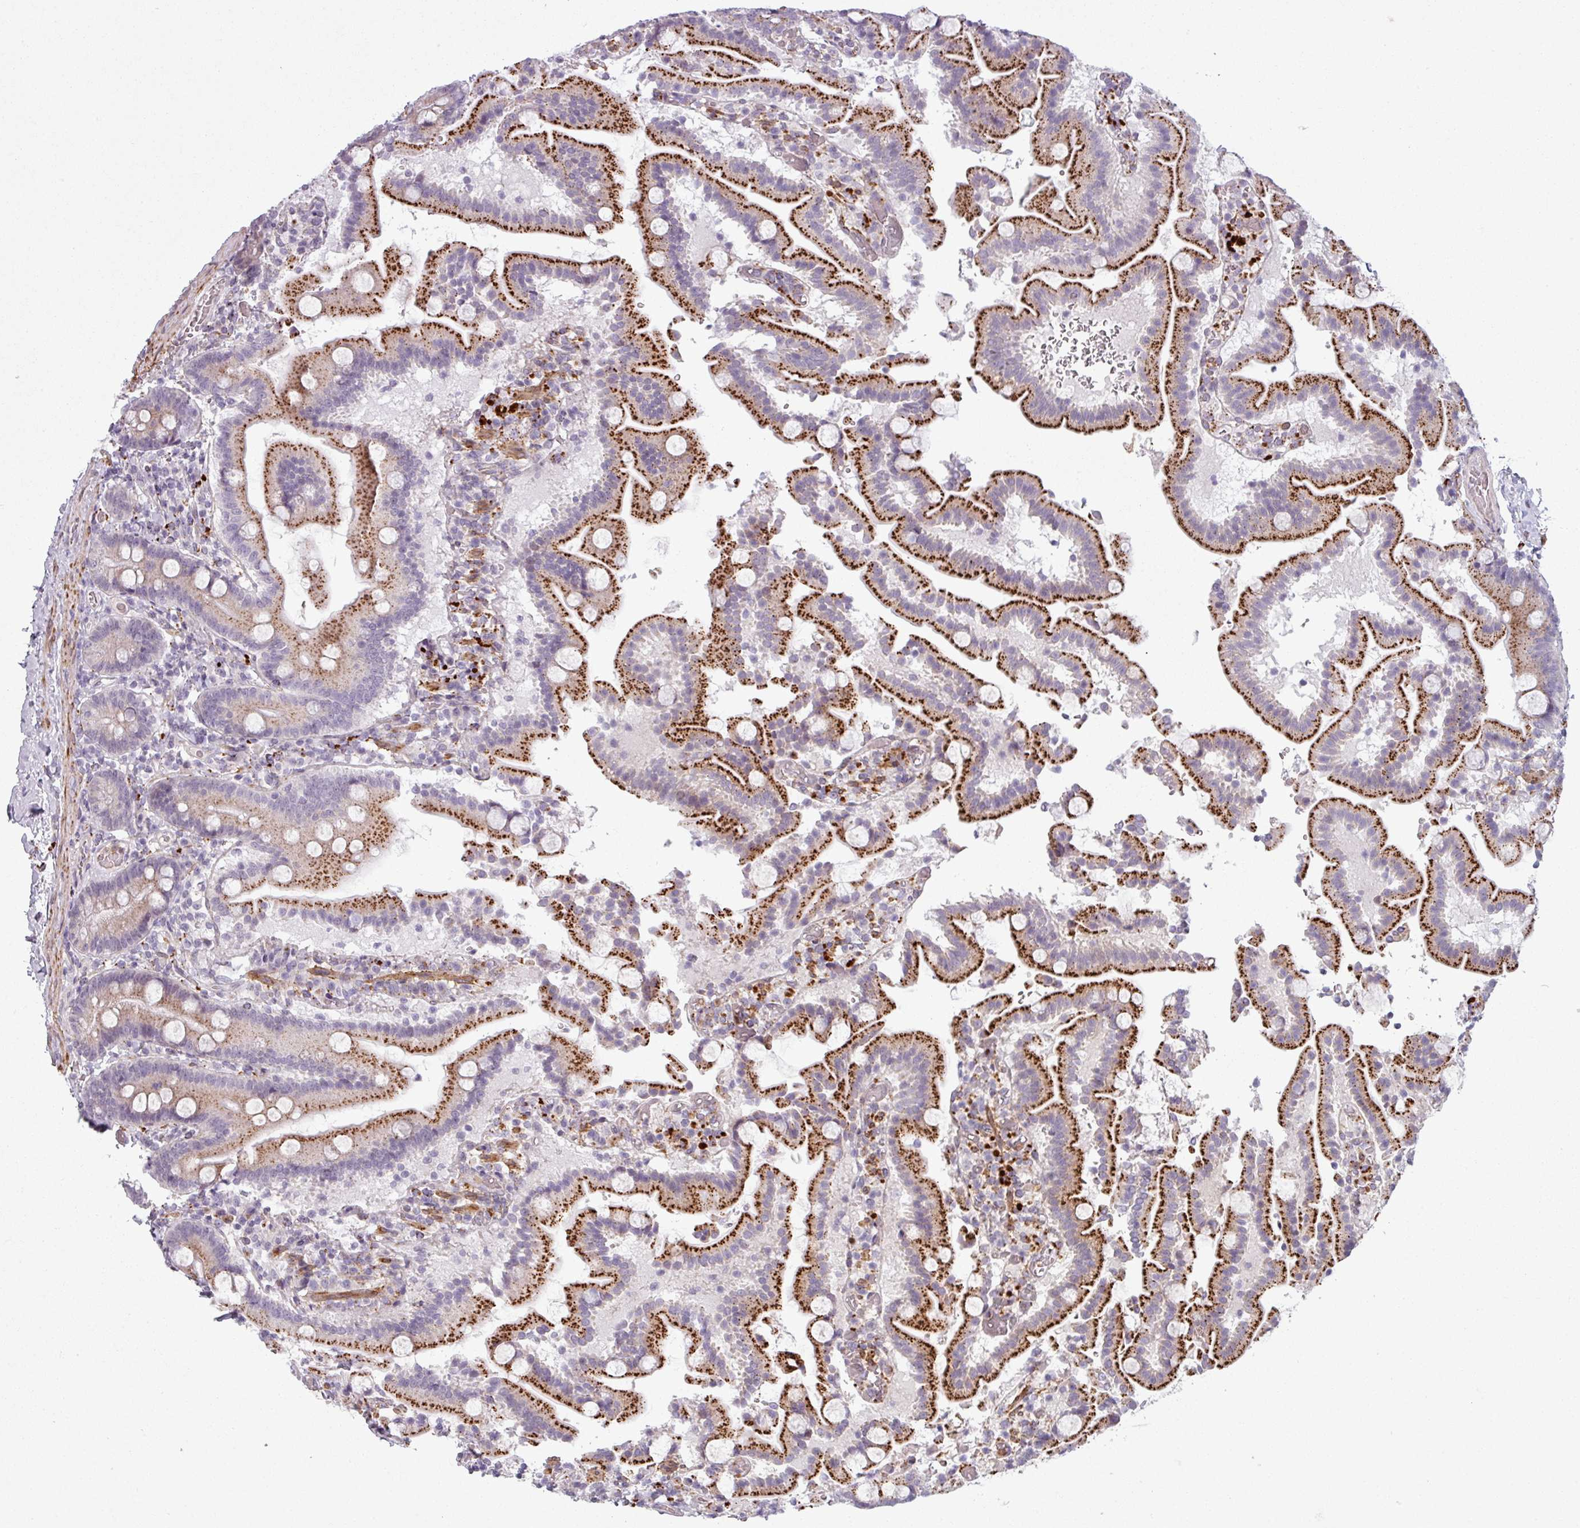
{"staining": {"intensity": "strong", "quantity": ">75%", "location": "cytoplasmic/membranous"}, "tissue": "duodenum", "cell_type": "Glandular cells", "image_type": "normal", "snomed": [{"axis": "morphology", "description": "Normal tissue, NOS"}, {"axis": "topography", "description": "Duodenum"}], "caption": "A histopathology image of human duodenum stained for a protein shows strong cytoplasmic/membranous brown staining in glandular cells. (Brightfield microscopy of DAB IHC at high magnification).", "gene": "MAP7D2", "patient": {"sex": "male", "age": 55}}